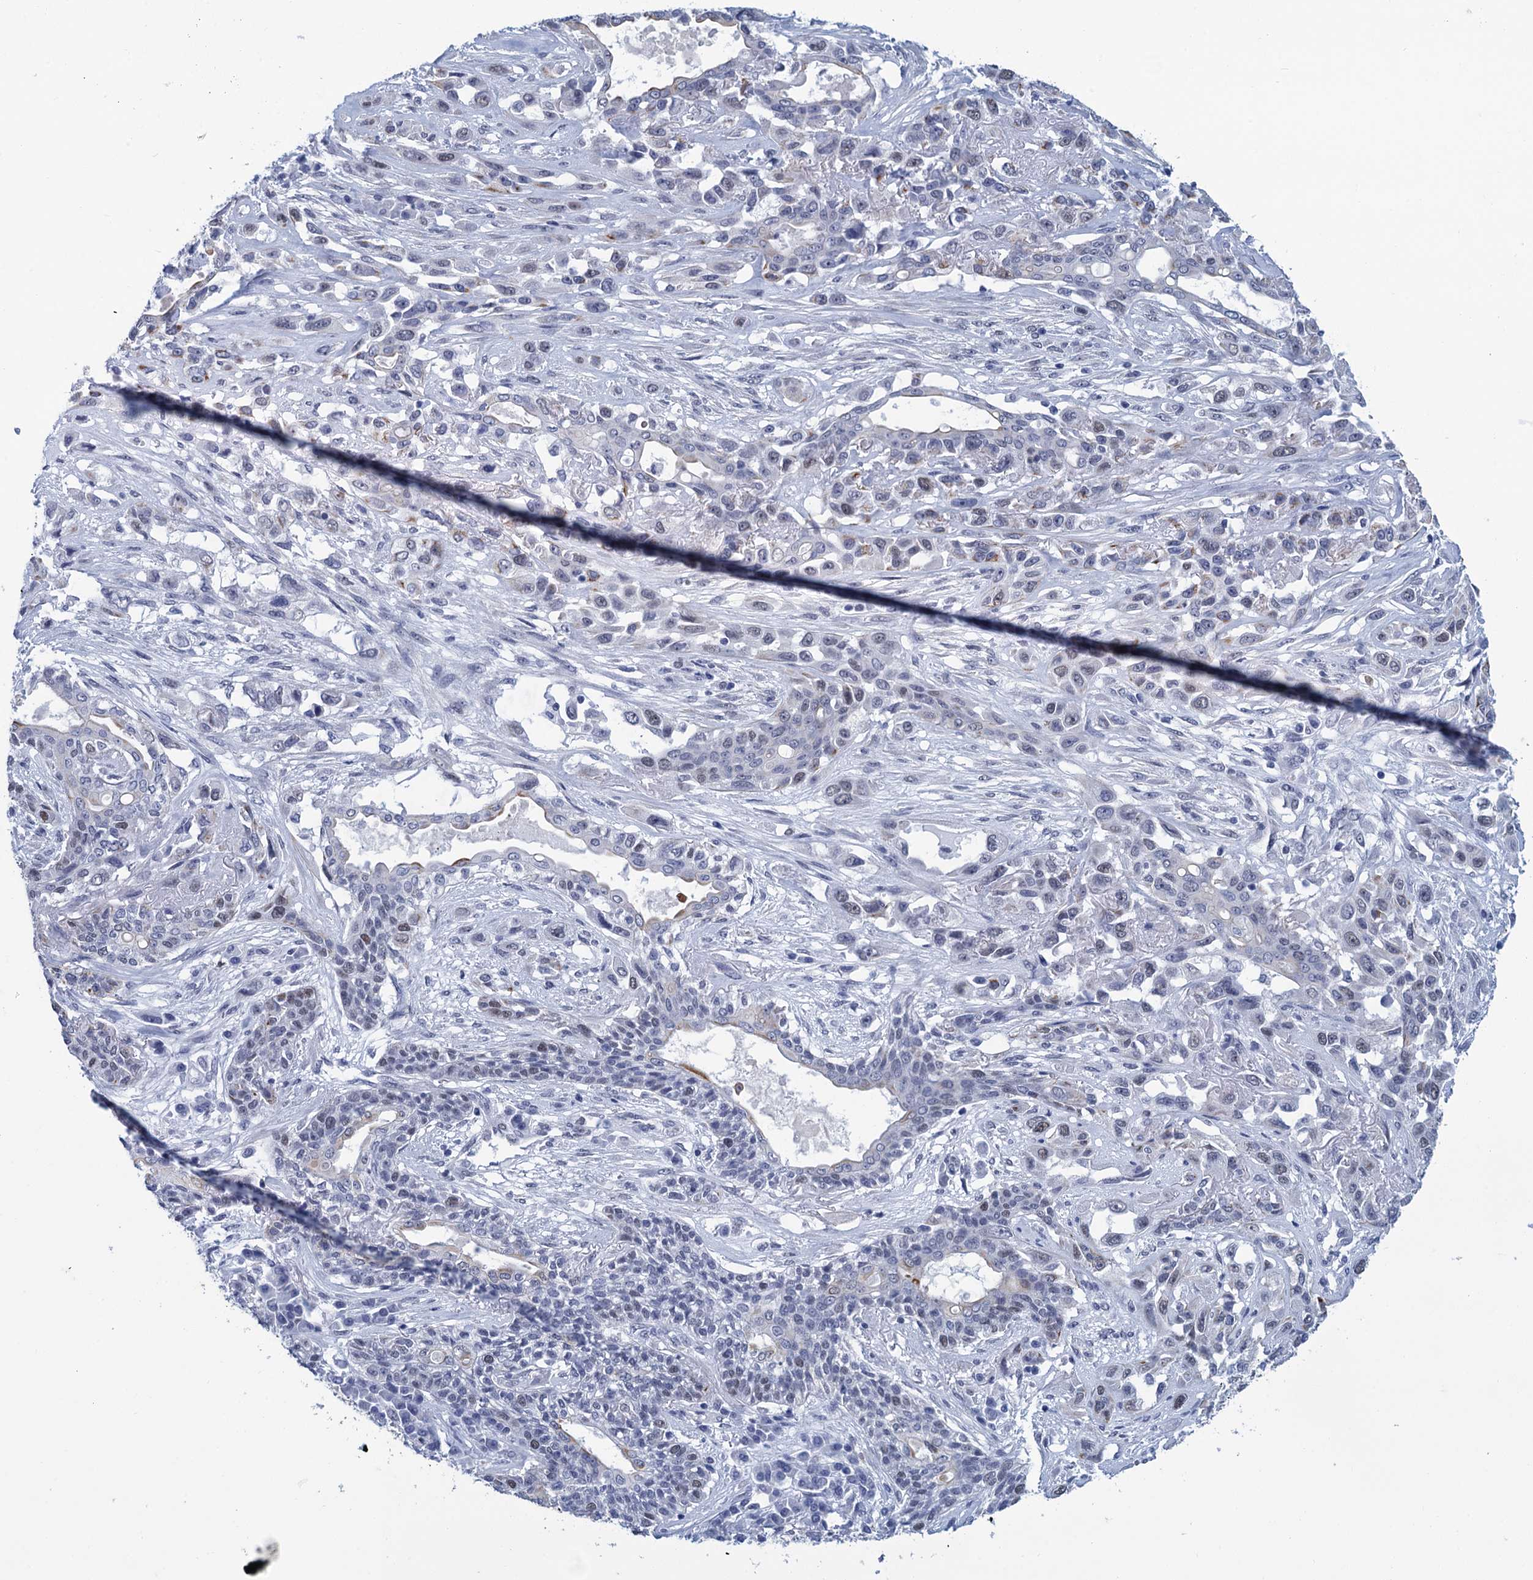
{"staining": {"intensity": "weak", "quantity": "<25%", "location": "cytoplasmic/membranous"}, "tissue": "lung cancer", "cell_type": "Tumor cells", "image_type": "cancer", "snomed": [{"axis": "morphology", "description": "Squamous cell carcinoma, NOS"}, {"axis": "topography", "description": "Lung"}], "caption": "A photomicrograph of lung cancer stained for a protein shows no brown staining in tumor cells. (Immunohistochemistry (ihc), brightfield microscopy, high magnification).", "gene": "GINS3", "patient": {"sex": "female", "age": 70}}